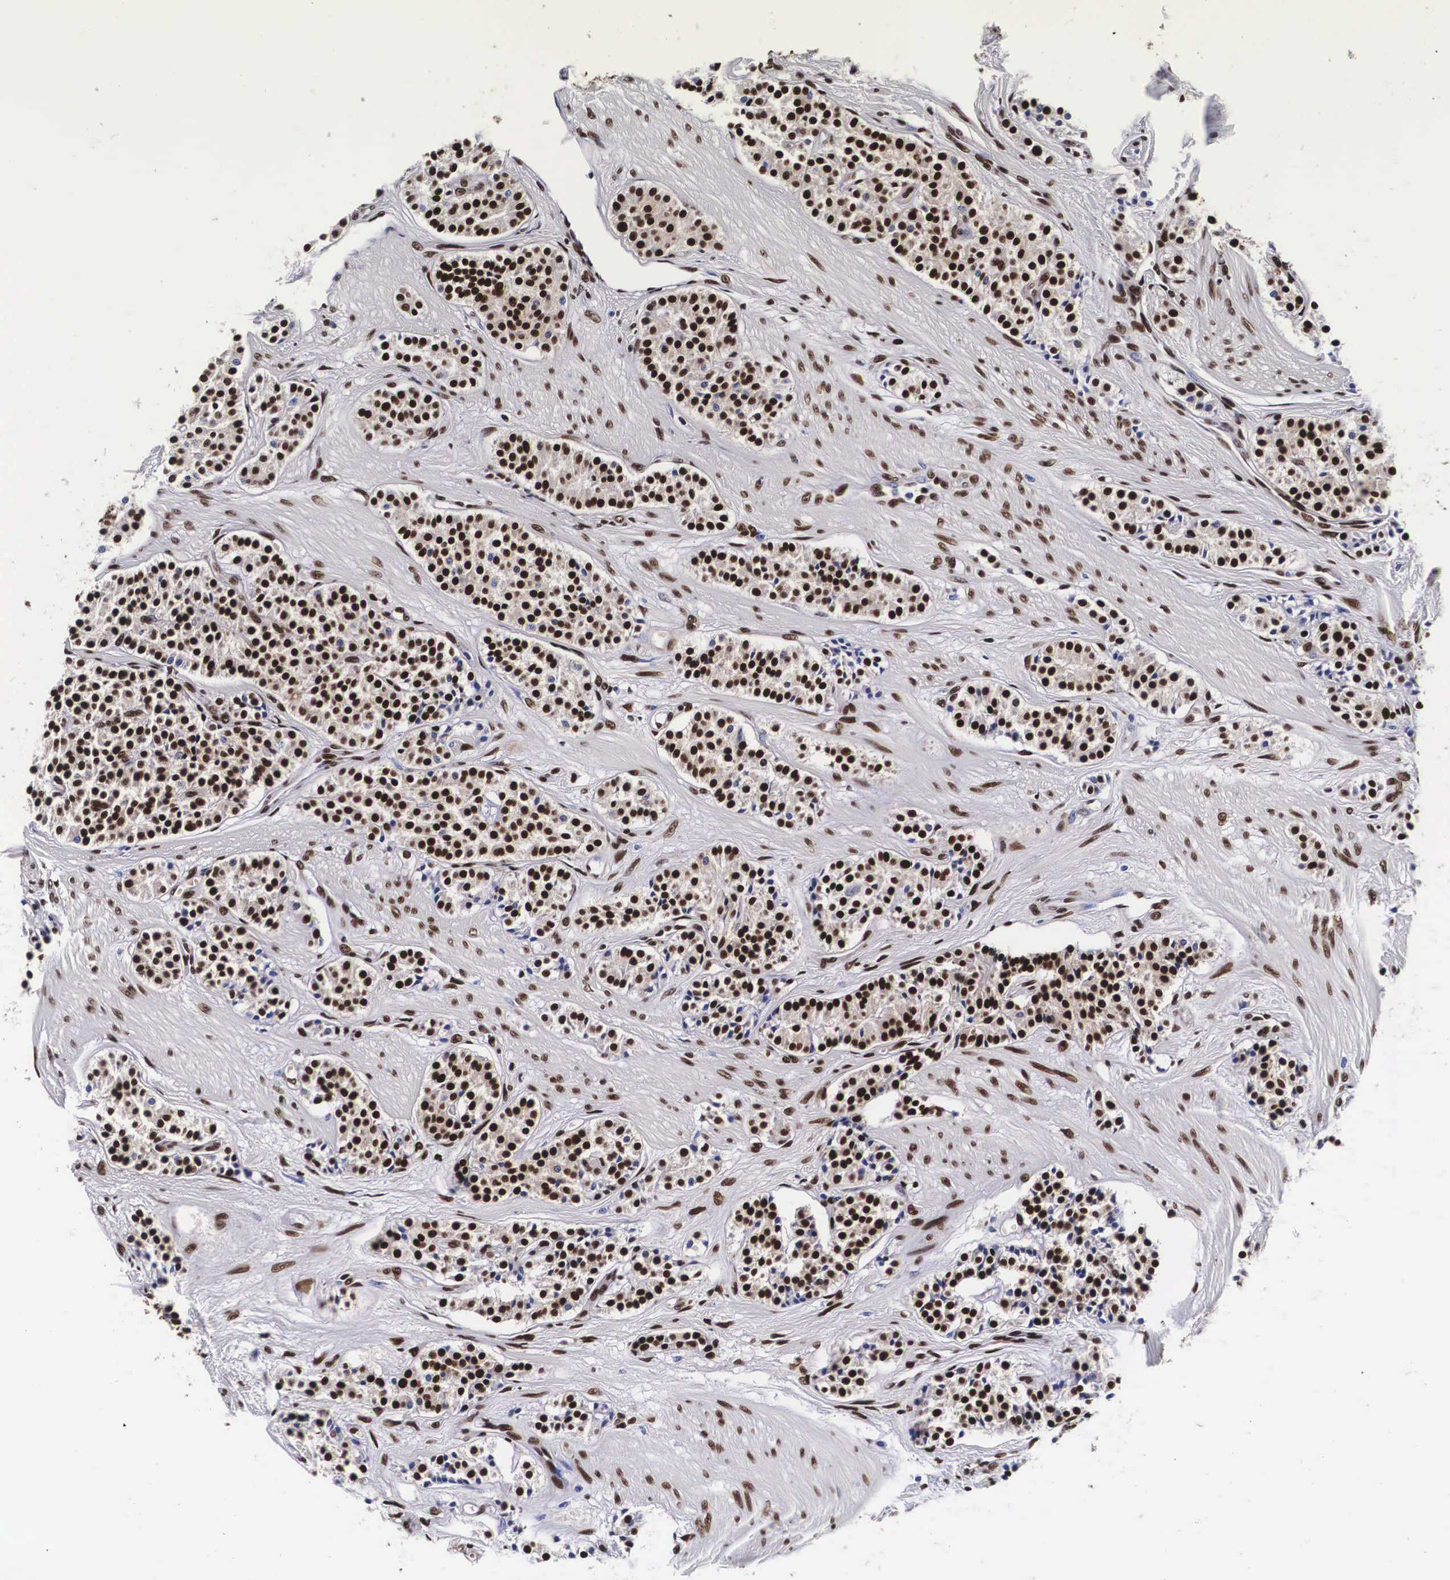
{"staining": {"intensity": "strong", "quantity": ">75%", "location": "cytoplasmic/membranous,nuclear"}, "tissue": "carcinoid", "cell_type": "Tumor cells", "image_type": "cancer", "snomed": [{"axis": "morphology", "description": "Carcinoid, malignant, NOS"}, {"axis": "topography", "description": "Stomach"}], "caption": "A micrograph of malignant carcinoid stained for a protein demonstrates strong cytoplasmic/membranous and nuclear brown staining in tumor cells. The protein of interest is stained brown, and the nuclei are stained in blue (DAB (3,3'-diaminobenzidine) IHC with brightfield microscopy, high magnification).", "gene": "PABPN1", "patient": {"sex": "female", "age": 76}}